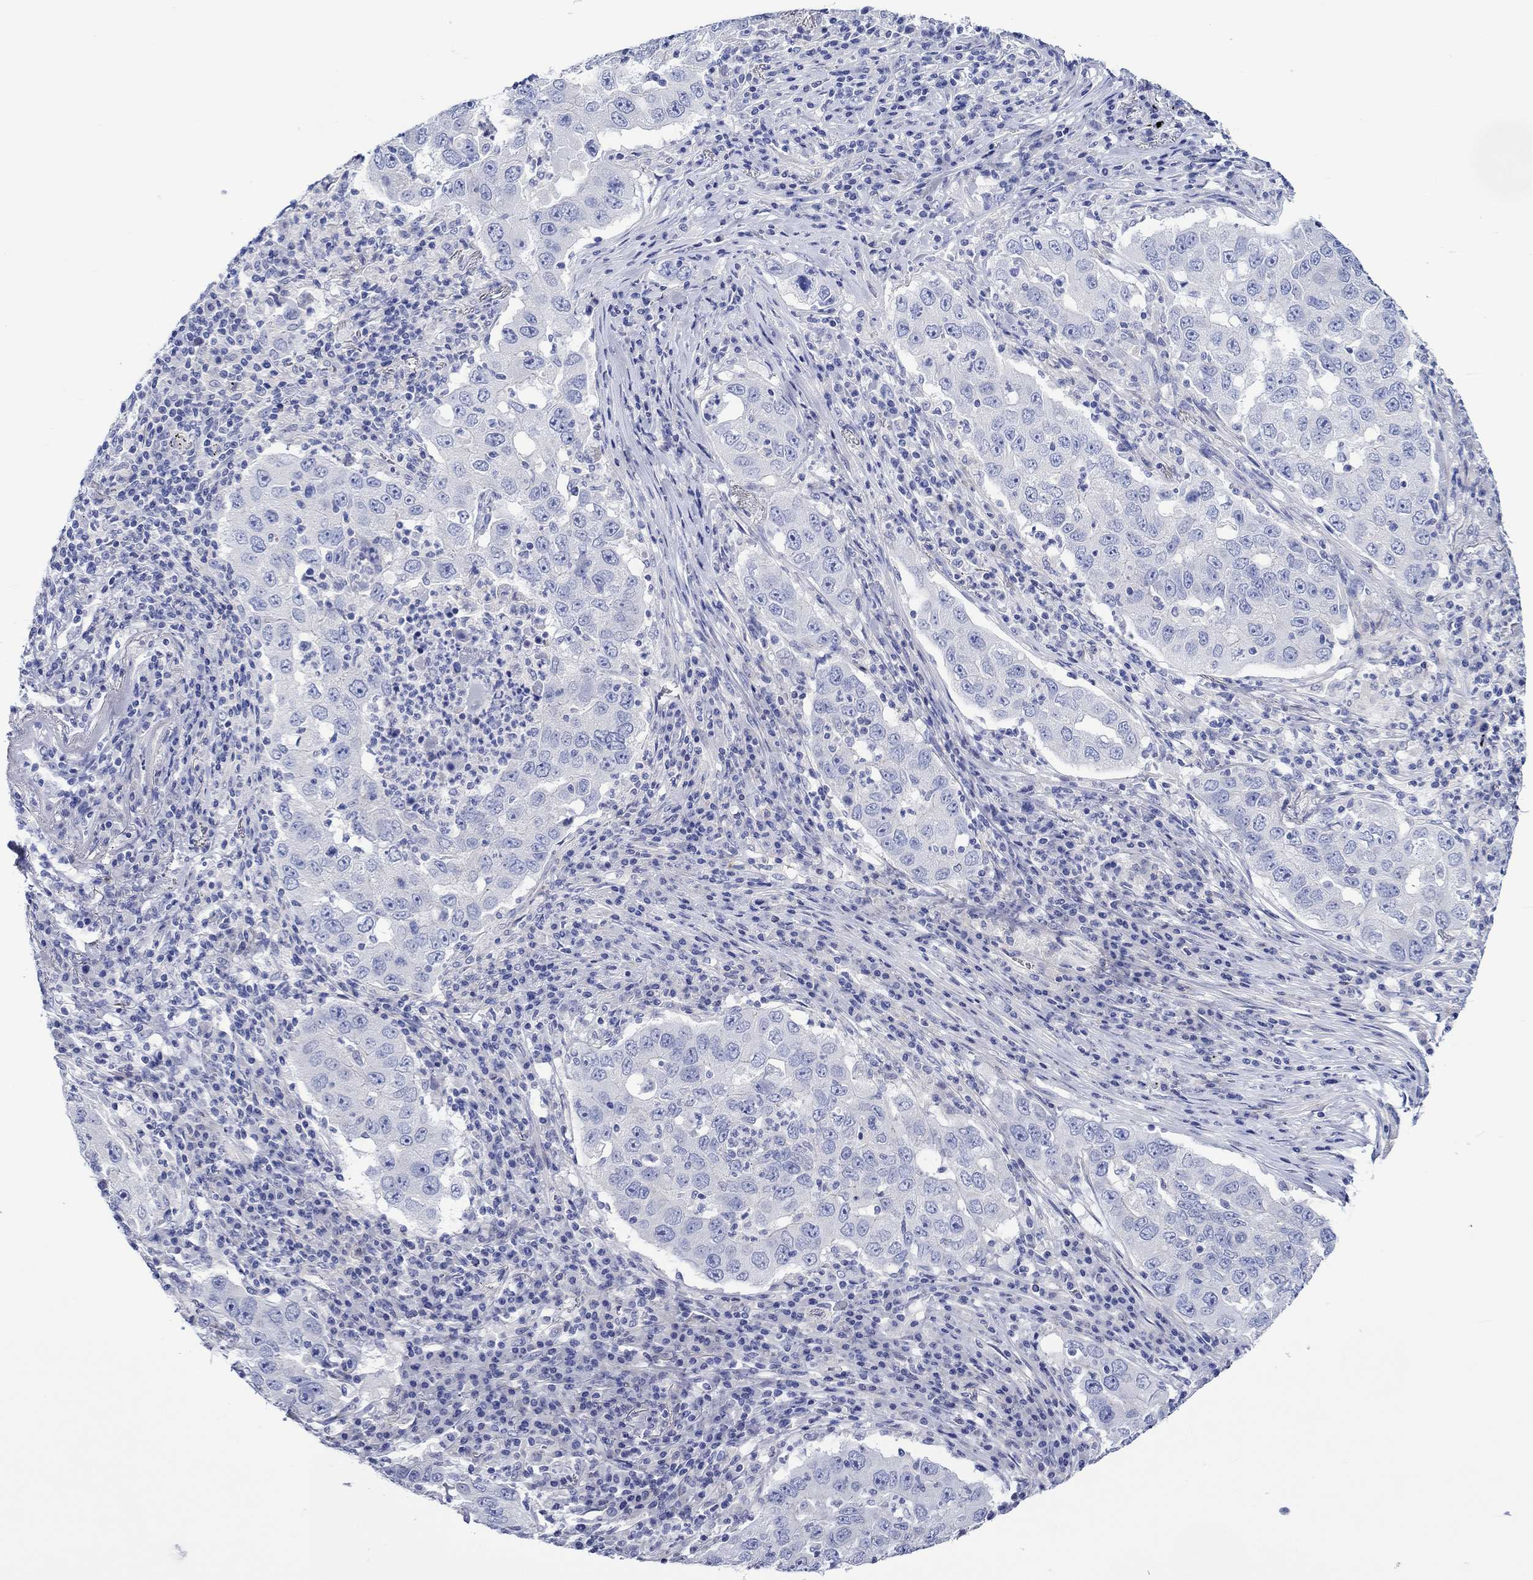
{"staining": {"intensity": "negative", "quantity": "none", "location": "none"}, "tissue": "lung cancer", "cell_type": "Tumor cells", "image_type": "cancer", "snomed": [{"axis": "morphology", "description": "Adenocarcinoma, NOS"}, {"axis": "topography", "description": "Lung"}], "caption": "Immunohistochemistry histopathology image of neoplastic tissue: lung cancer stained with DAB (3,3'-diaminobenzidine) shows no significant protein expression in tumor cells. Nuclei are stained in blue.", "gene": "NRIP3", "patient": {"sex": "male", "age": 73}}